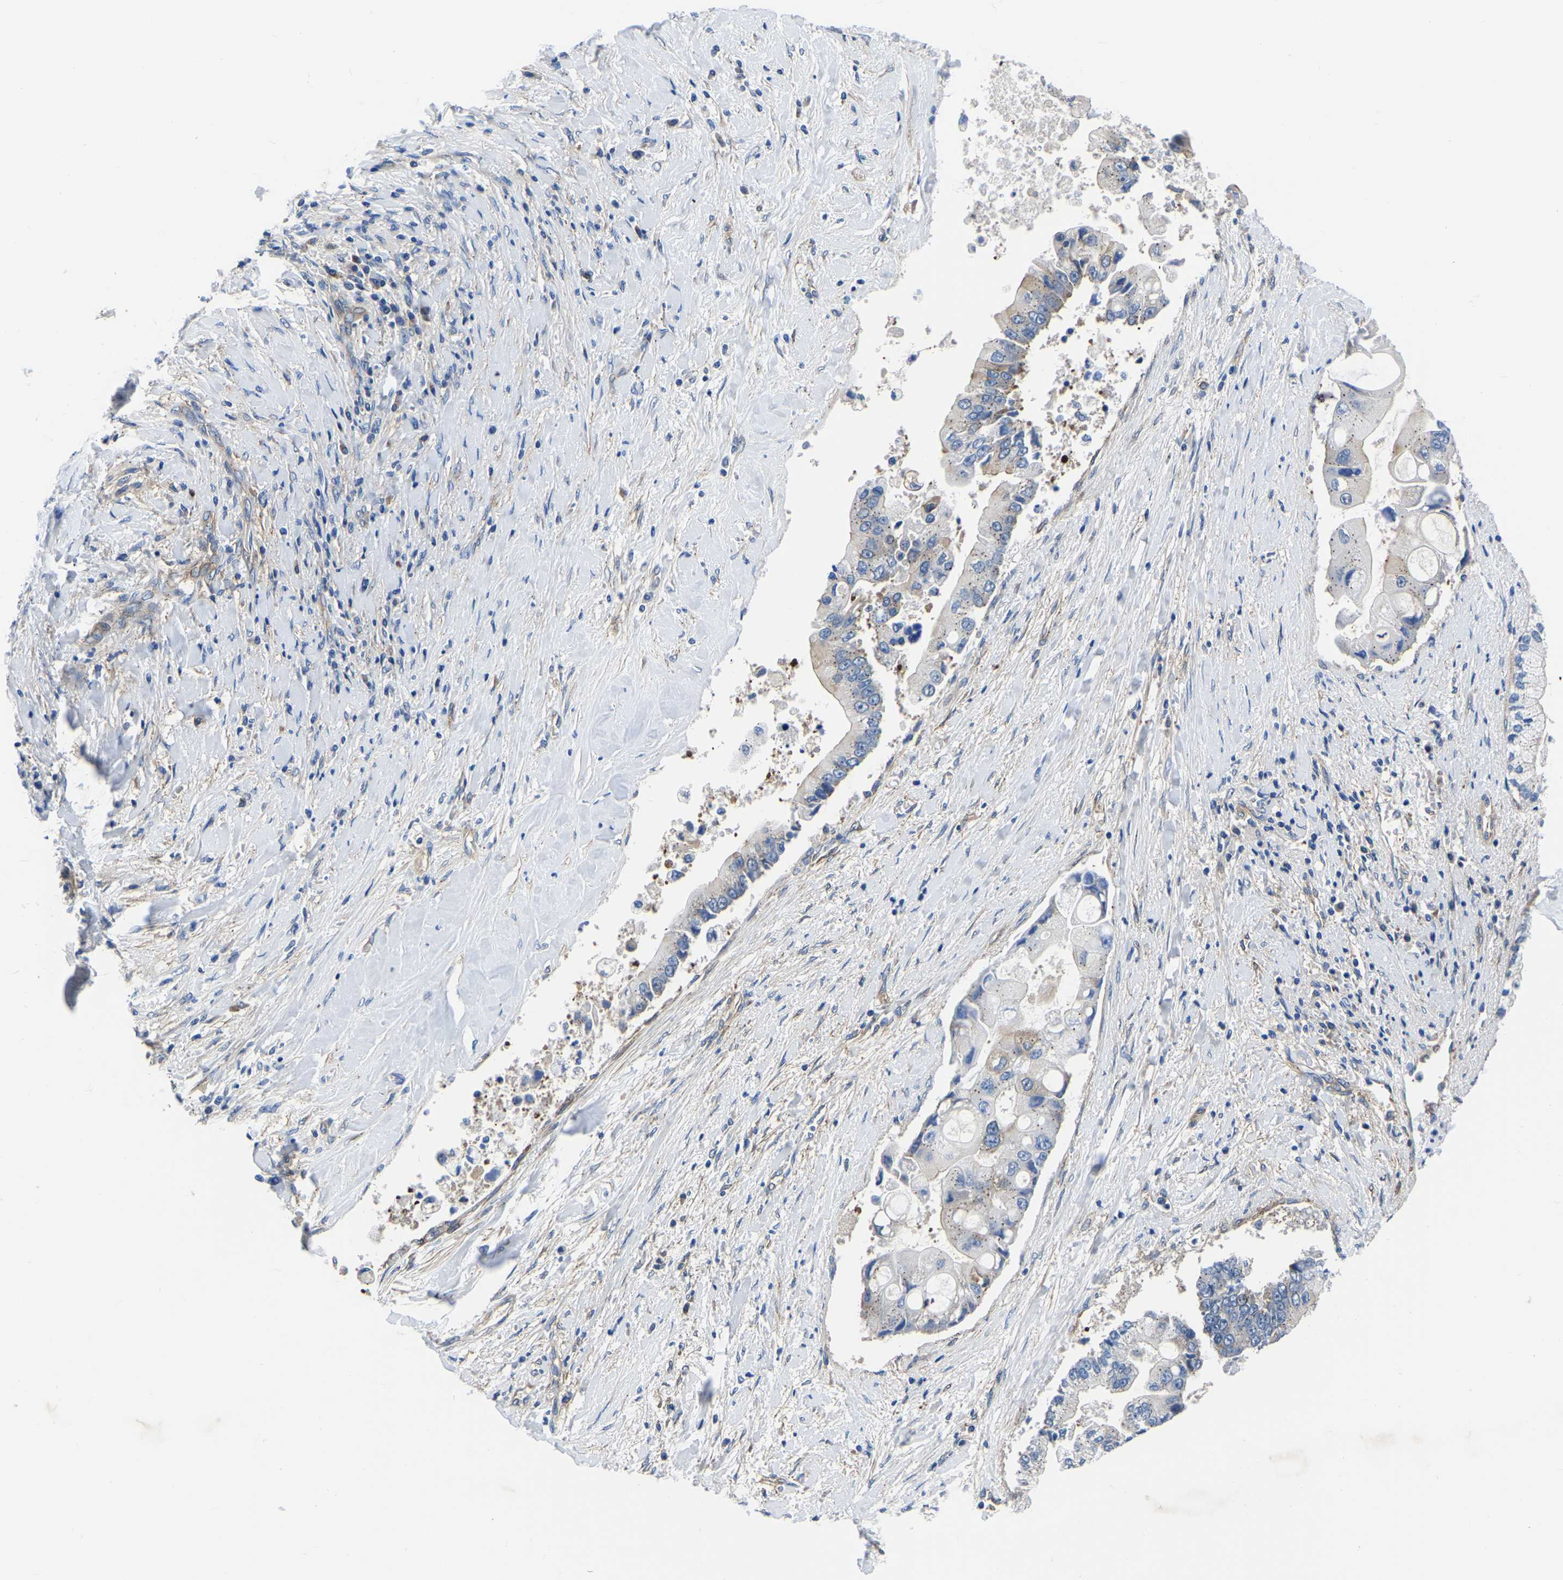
{"staining": {"intensity": "negative", "quantity": "none", "location": "none"}, "tissue": "liver cancer", "cell_type": "Tumor cells", "image_type": "cancer", "snomed": [{"axis": "morphology", "description": "Cholangiocarcinoma"}, {"axis": "topography", "description": "Liver"}], "caption": "This image is of liver cancer stained with IHC to label a protein in brown with the nuclei are counter-stained blue. There is no expression in tumor cells.", "gene": "TFG", "patient": {"sex": "male", "age": 50}}